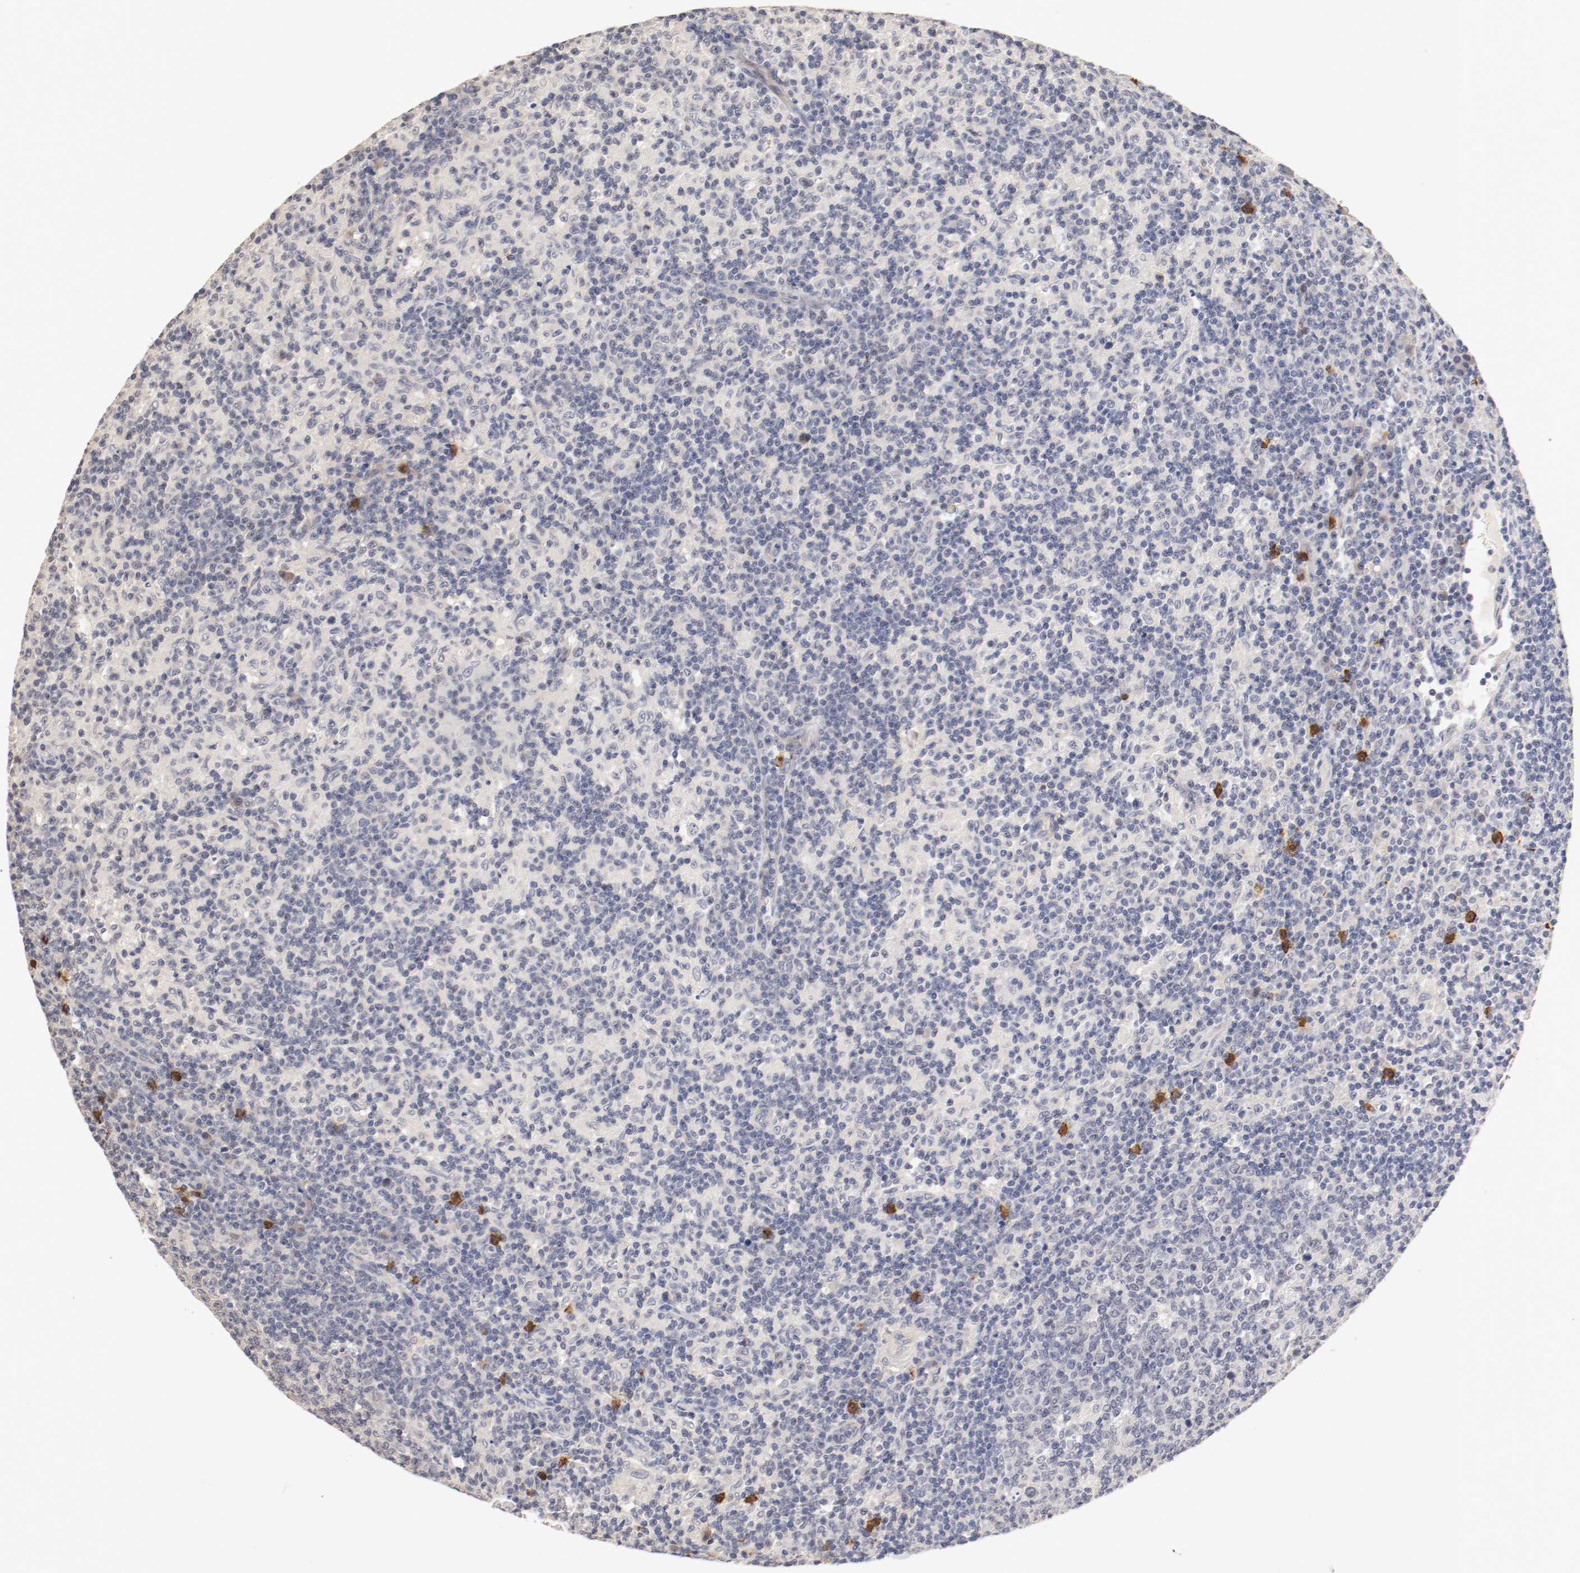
{"staining": {"intensity": "negative", "quantity": "none", "location": "none"}, "tissue": "lymph node", "cell_type": "Germinal center cells", "image_type": "normal", "snomed": [{"axis": "morphology", "description": "Normal tissue, NOS"}, {"axis": "morphology", "description": "Inflammation, NOS"}, {"axis": "topography", "description": "Lymph node"}], "caption": "Protein analysis of benign lymph node demonstrates no significant expression in germinal center cells.", "gene": "CEBPE", "patient": {"sex": "male", "age": 55}}